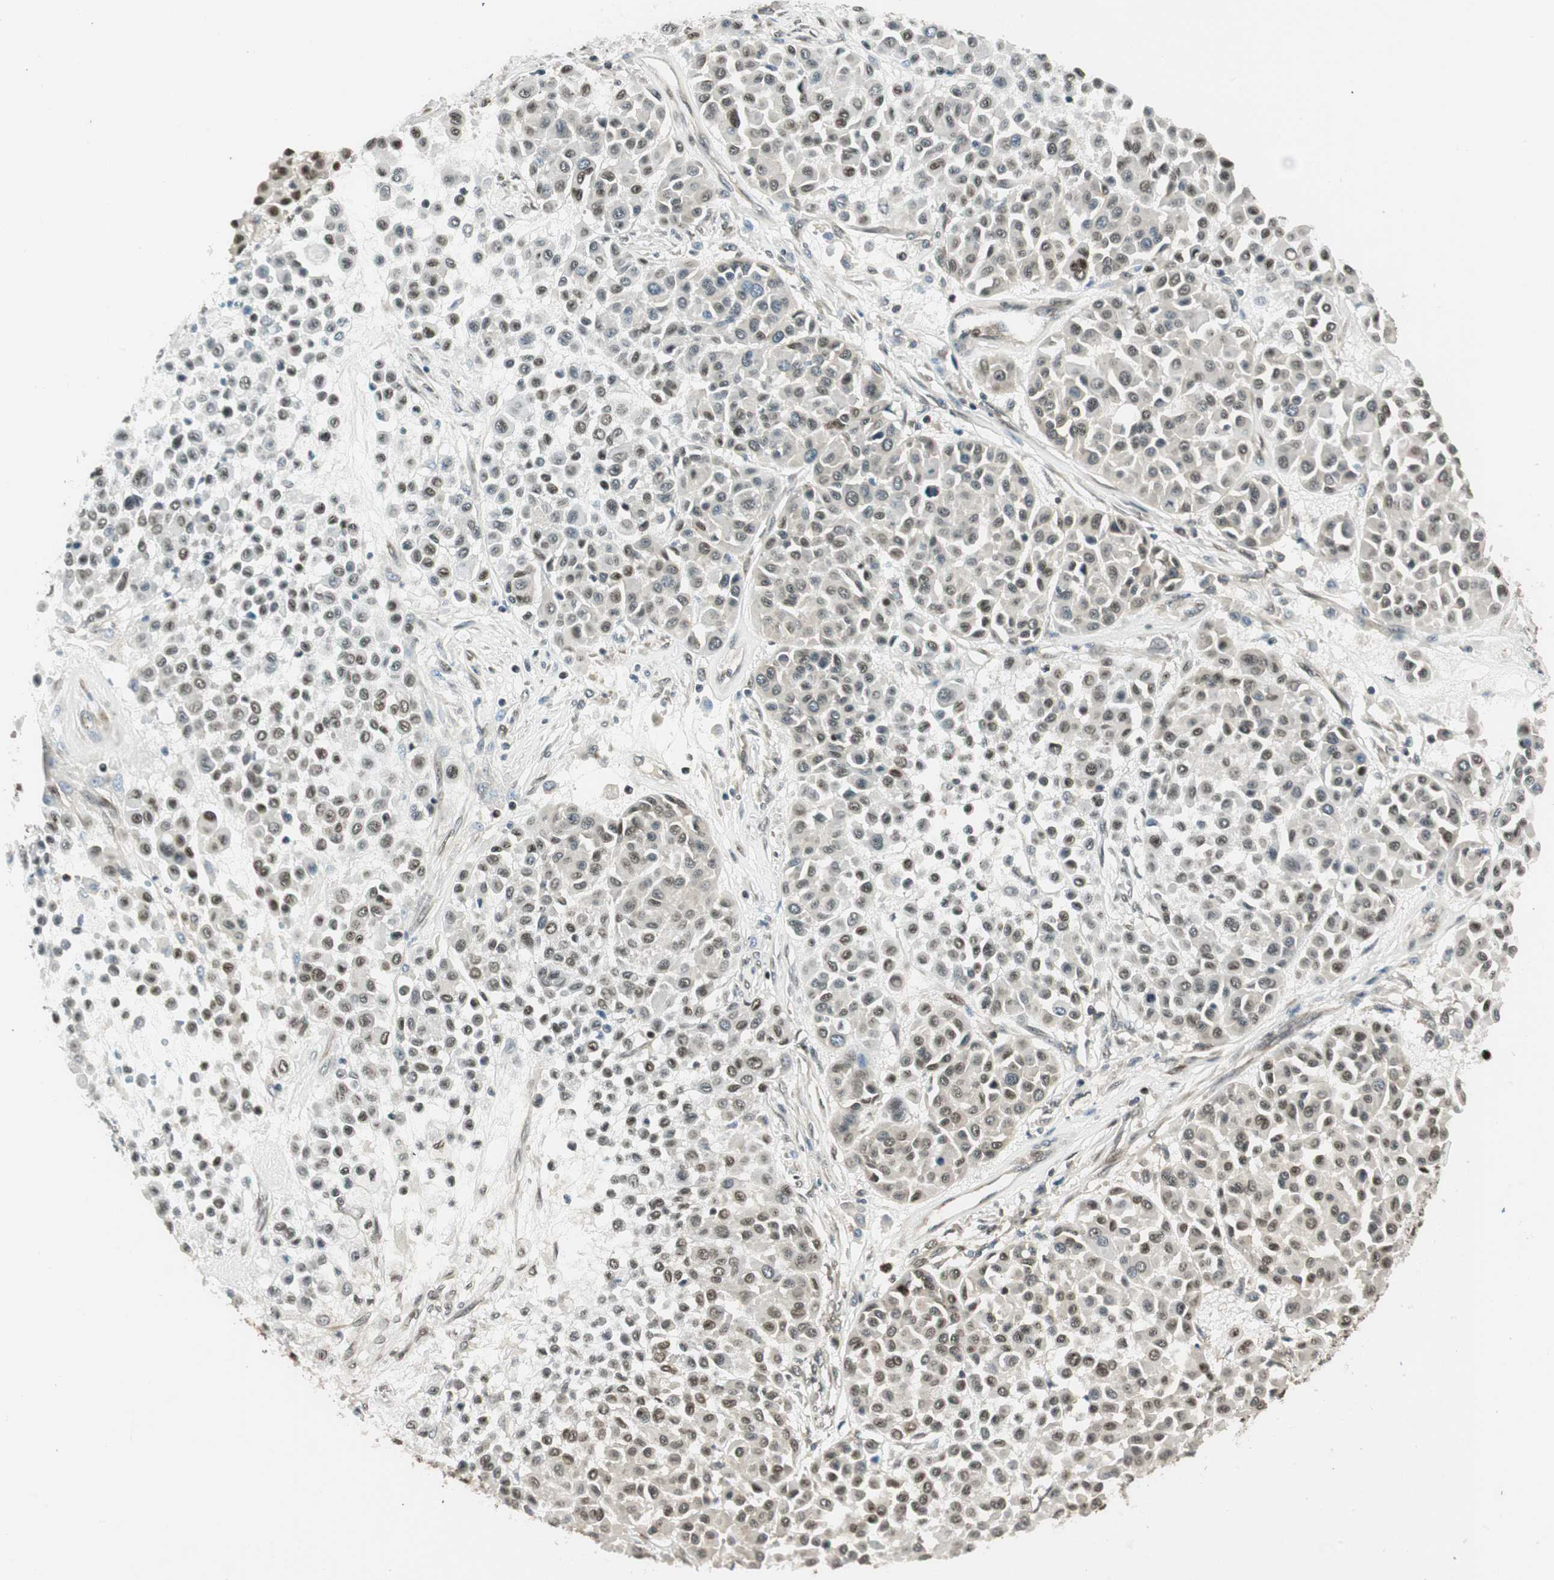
{"staining": {"intensity": "weak", "quantity": "25%-75%", "location": "nuclear"}, "tissue": "melanoma", "cell_type": "Tumor cells", "image_type": "cancer", "snomed": [{"axis": "morphology", "description": "Malignant melanoma, Metastatic site"}, {"axis": "topography", "description": "Soft tissue"}], "caption": "Immunohistochemistry (IHC) photomicrograph of neoplastic tissue: malignant melanoma (metastatic site) stained using immunohistochemistry (IHC) shows low levels of weak protein expression localized specifically in the nuclear of tumor cells, appearing as a nuclear brown color.", "gene": "RING1", "patient": {"sex": "male", "age": 41}}